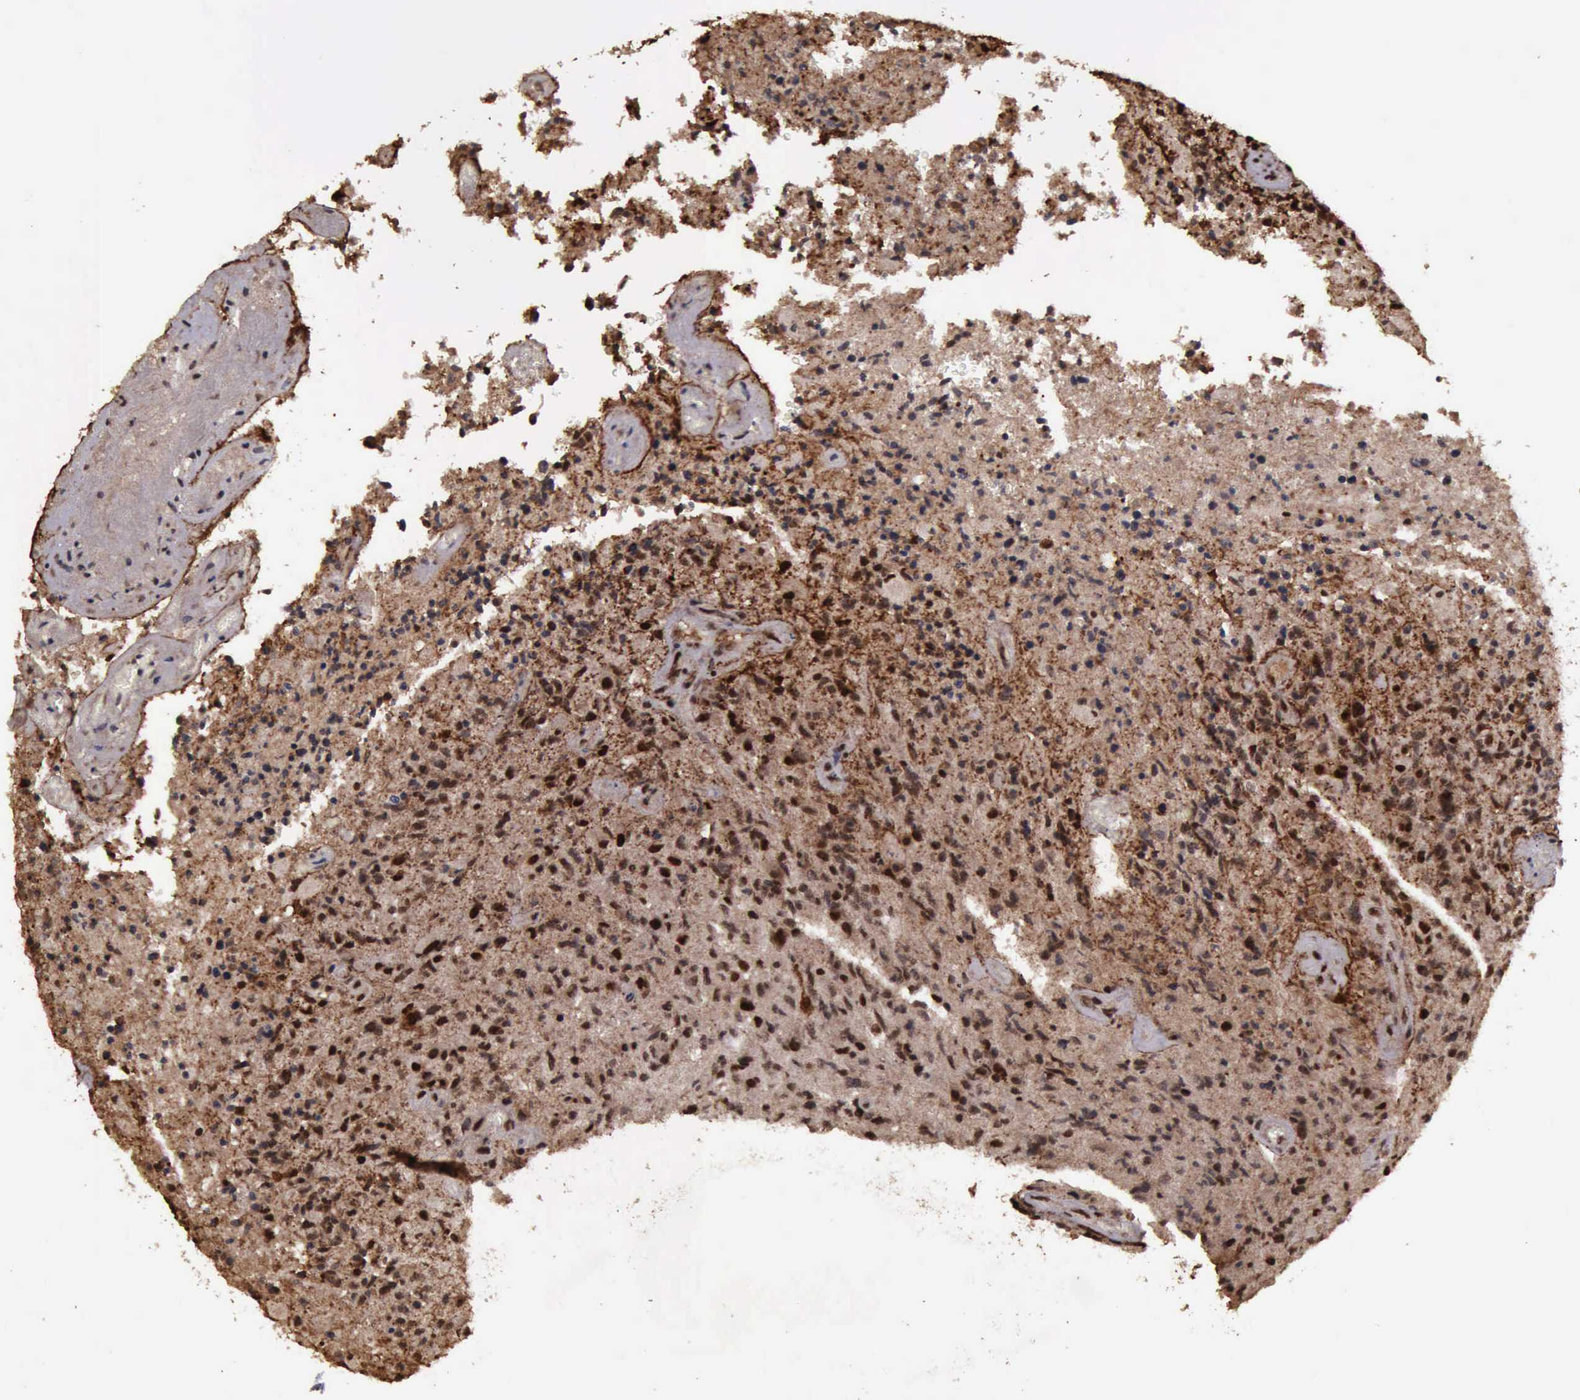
{"staining": {"intensity": "strong", "quantity": ">75%", "location": "cytoplasmic/membranous,nuclear"}, "tissue": "glioma", "cell_type": "Tumor cells", "image_type": "cancer", "snomed": [{"axis": "morphology", "description": "Glioma, malignant, High grade"}, {"axis": "topography", "description": "Brain"}], "caption": "Malignant glioma (high-grade) stained for a protein demonstrates strong cytoplasmic/membranous and nuclear positivity in tumor cells.", "gene": "TRMT2A", "patient": {"sex": "male", "age": 36}}